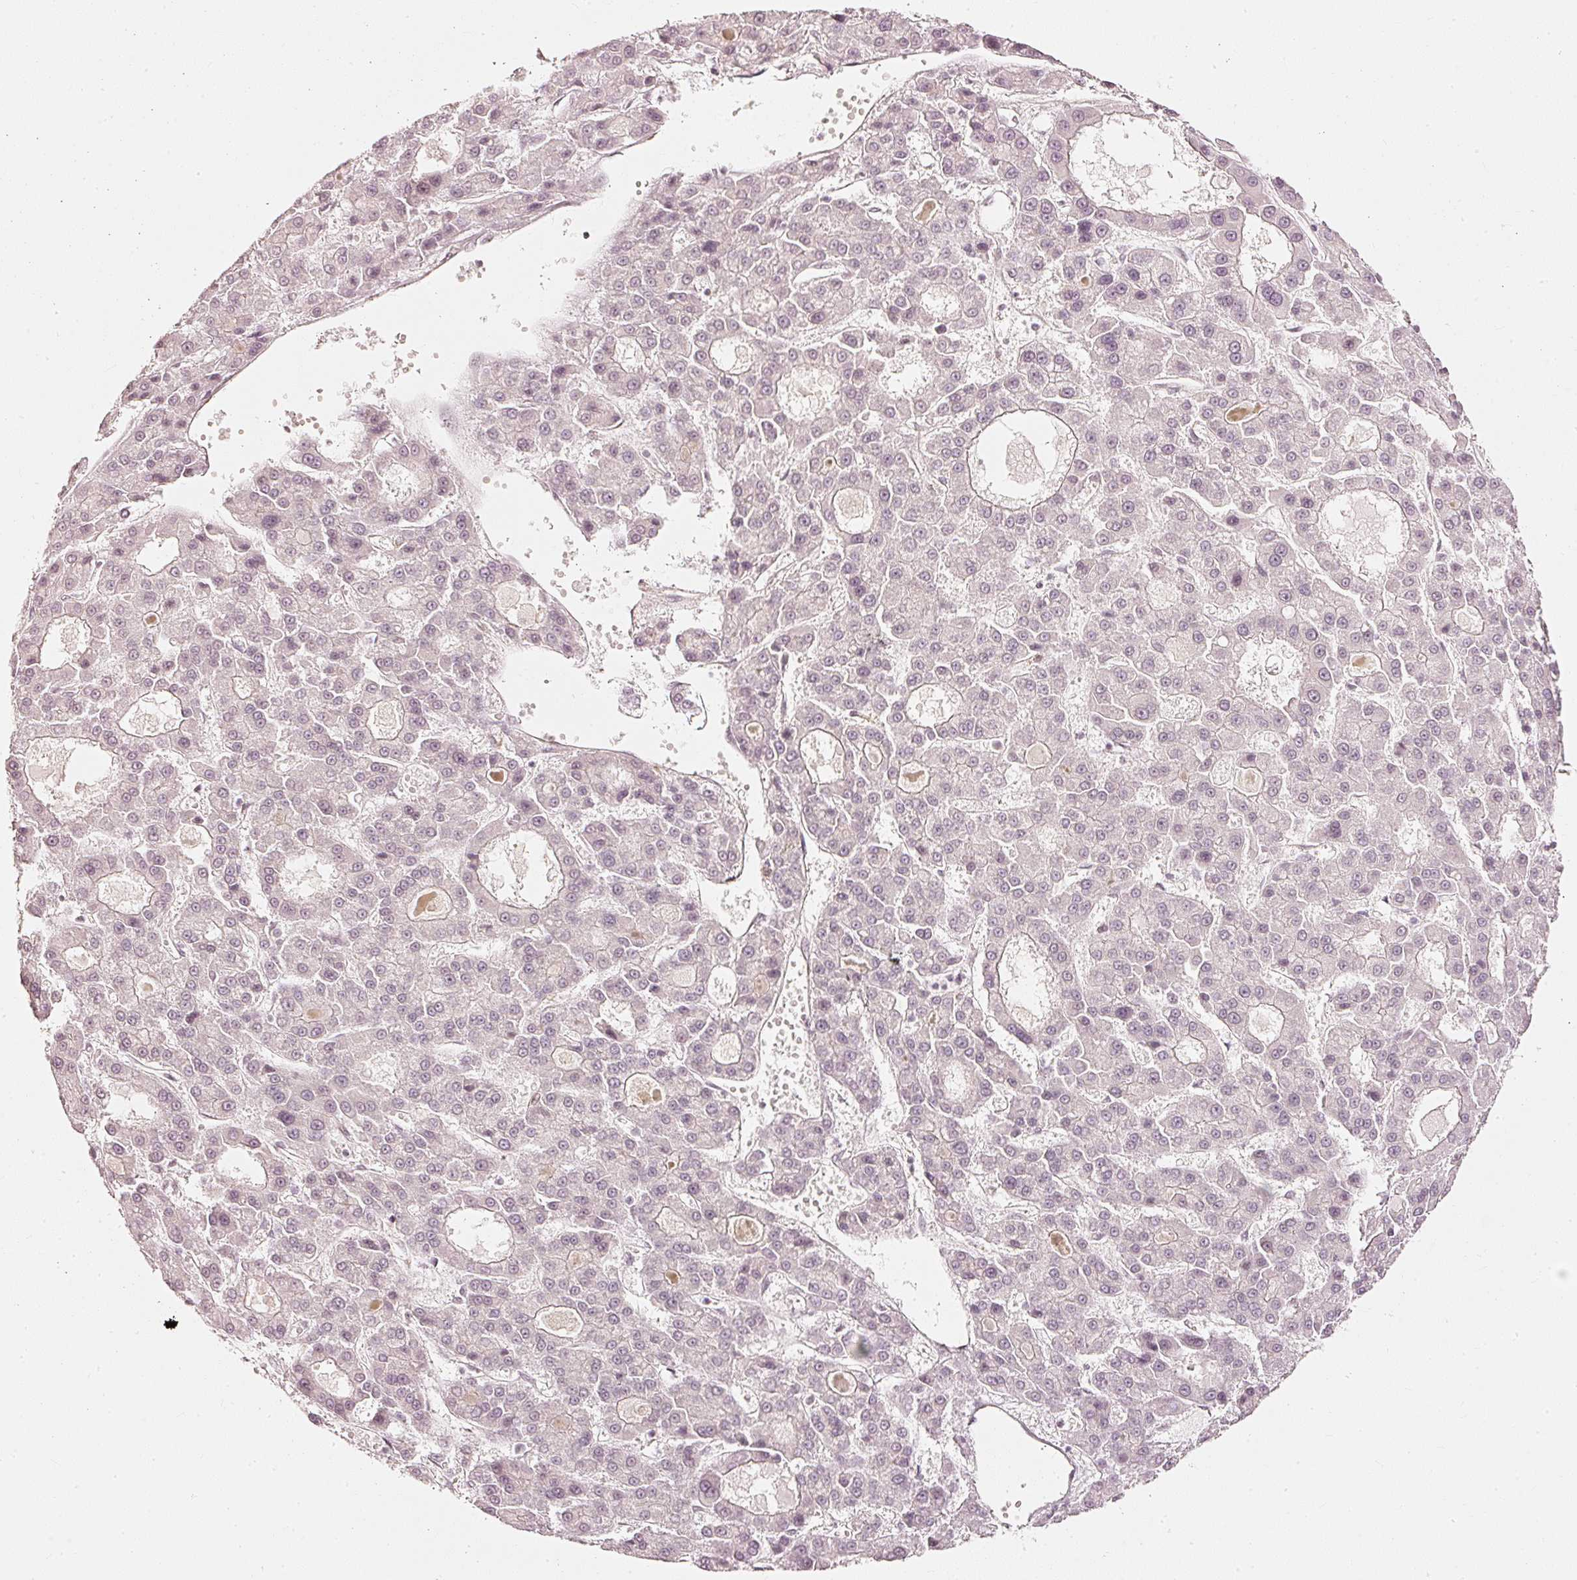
{"staining": {"intensity": "negative", "quantity": "none", "location": "none"}, "tissue": "liver cancer", "cell_type": "Tumor cells", "image_type": "cancer", "snomed": [{"axis": "morphology", "description": "Carcinoma, Hepatocellular, NOS"}, {"axis": "topography", "description": "Liver"}], "caption": "DAB (3,3'-diaminobenzidine) immunohistochemical staining of liver cancer (hepatocellular carcinoma) exhibits no significant expression in tumor cells.", "gene": "DRD2", "patient": {"sex": "male", "age": 70}}